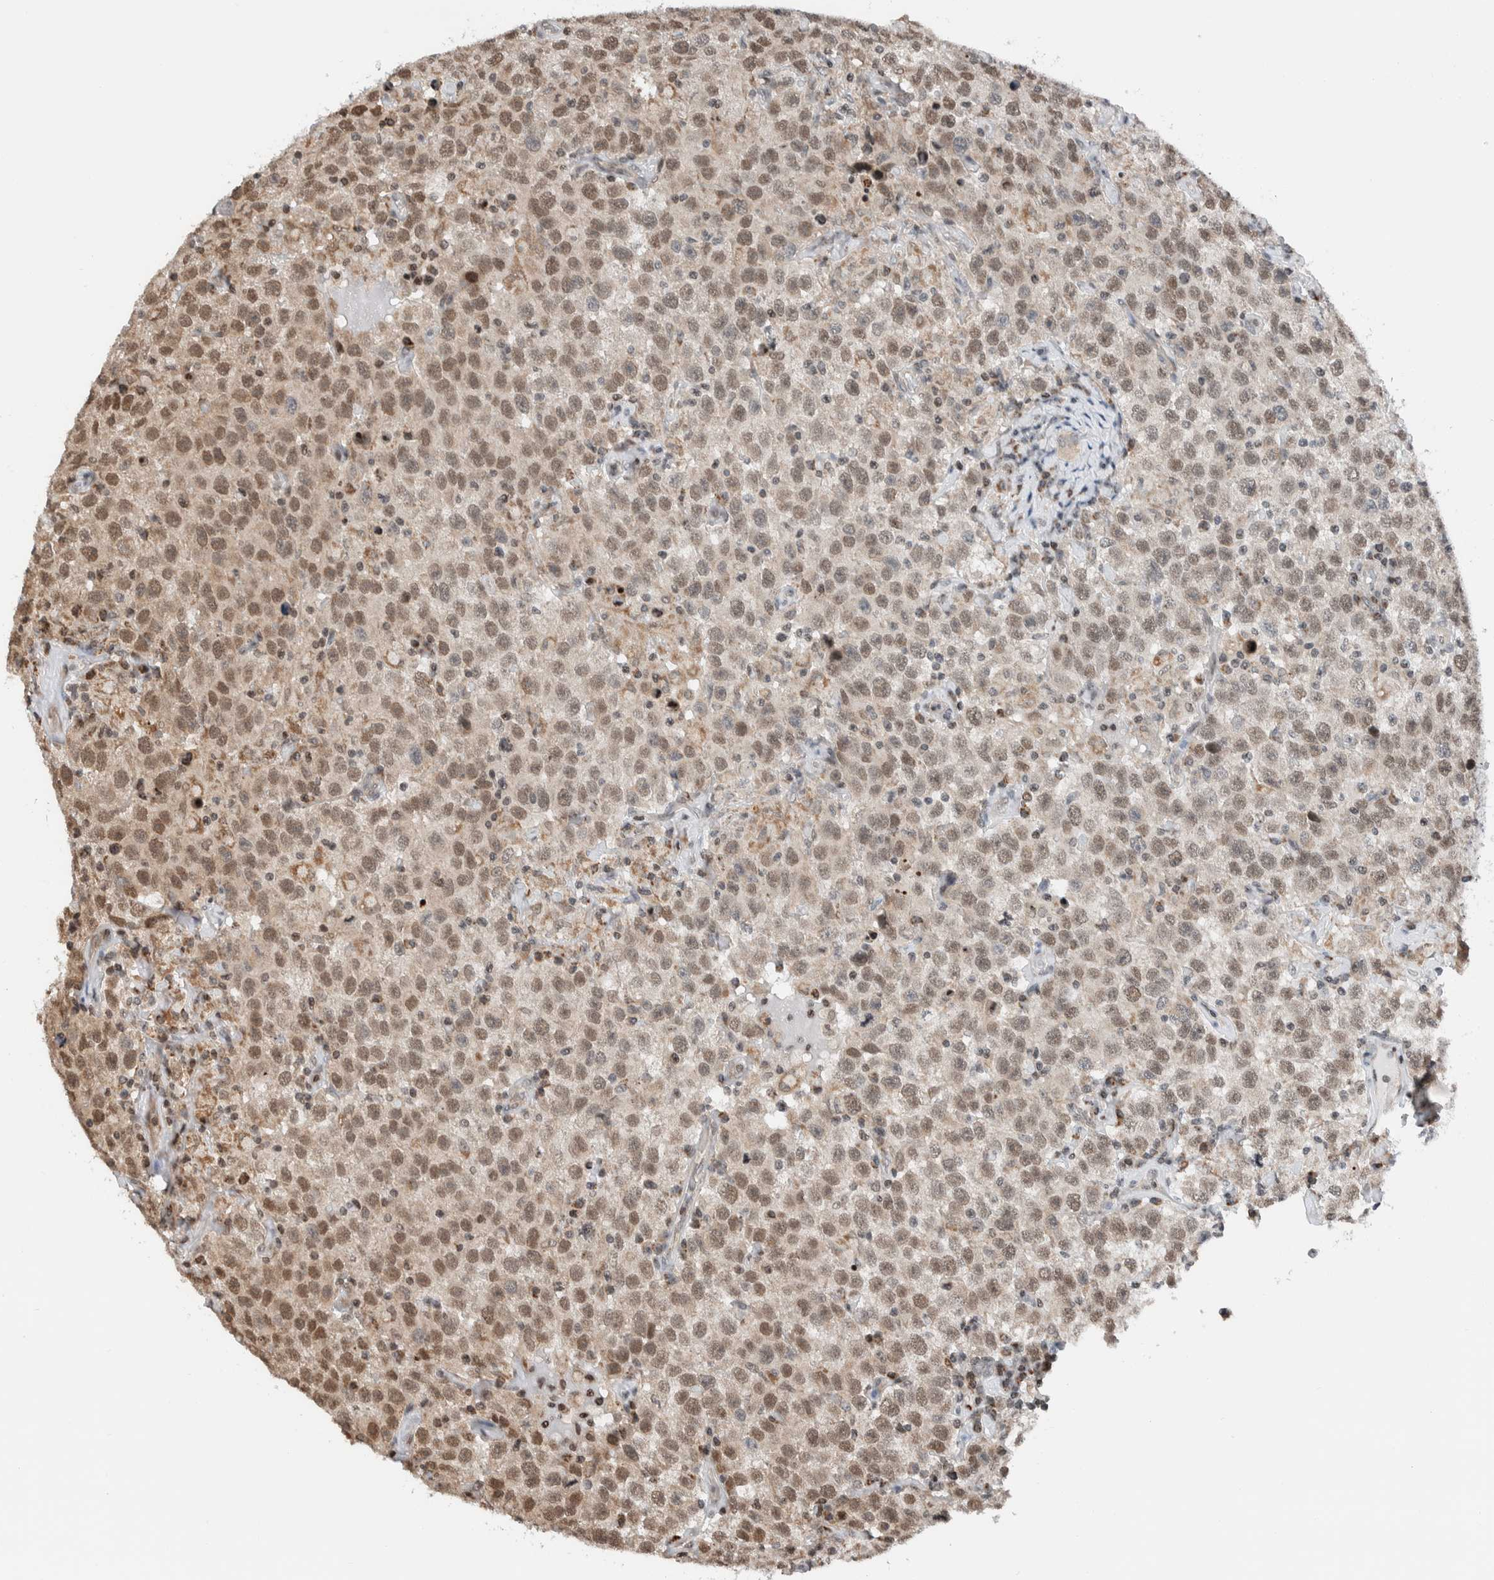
{"staining": {"intensity": "moderate", "quantity": ">75%", "location": "nuclear"}, "tissue": "testis cancer", "cell_type": "Tumor cells", "image_type": "cancer", "snomed": [{"axis": "morphology", "description": "Seminoma, NOS"}, {"axis": "topography", "description": "Testis"}], "caption": "The immunohistochemical stain highlights moderate nuclear positivity in tumor cells of seminoma (testis) tissue.", "gene": "NPLOC4", "patient": {"sex": "male", "age": 41}}